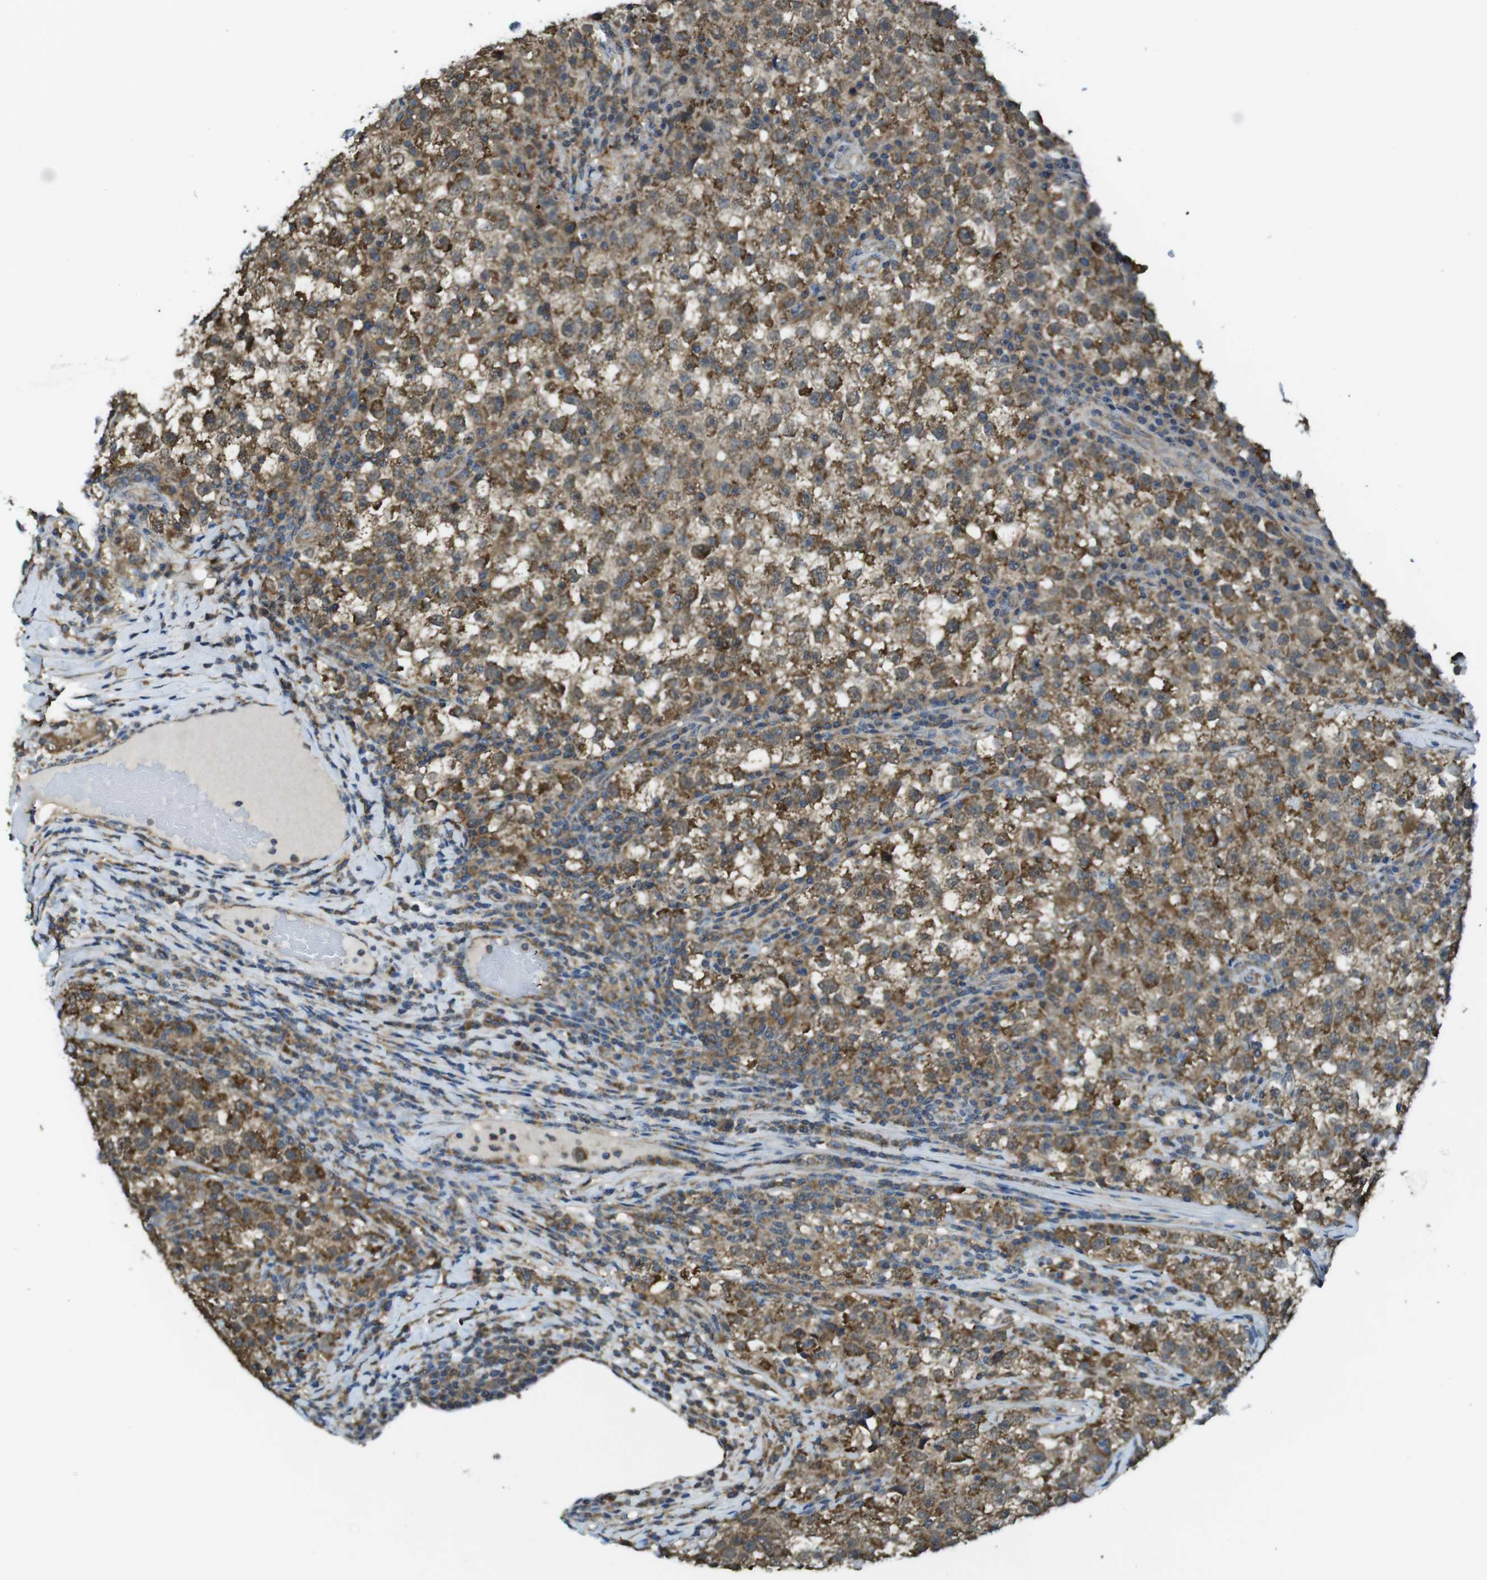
{"staining": {"intensity": "moderate", "quantity": ">75%", "location": "cytoplasmic/membranous"}, "tissue": "testis cancer", "cell_type": "Tumor cells", "image_type": "cancer", "snomed": [{"axis": "morphology", "description": "Seminoma, NOS"}, {"axis": "topography", "description": "Testis"}], "caption": "Immunohistochemistry histopathology image of human testis cancer stained for a protein (brown), which demonstrates medium levels of moderate cytoplasmic/membranous expression in approximately >75% of tumor cells.", "gene": "BRI3BP", "patient": {"sex": "male", "age": 22}}